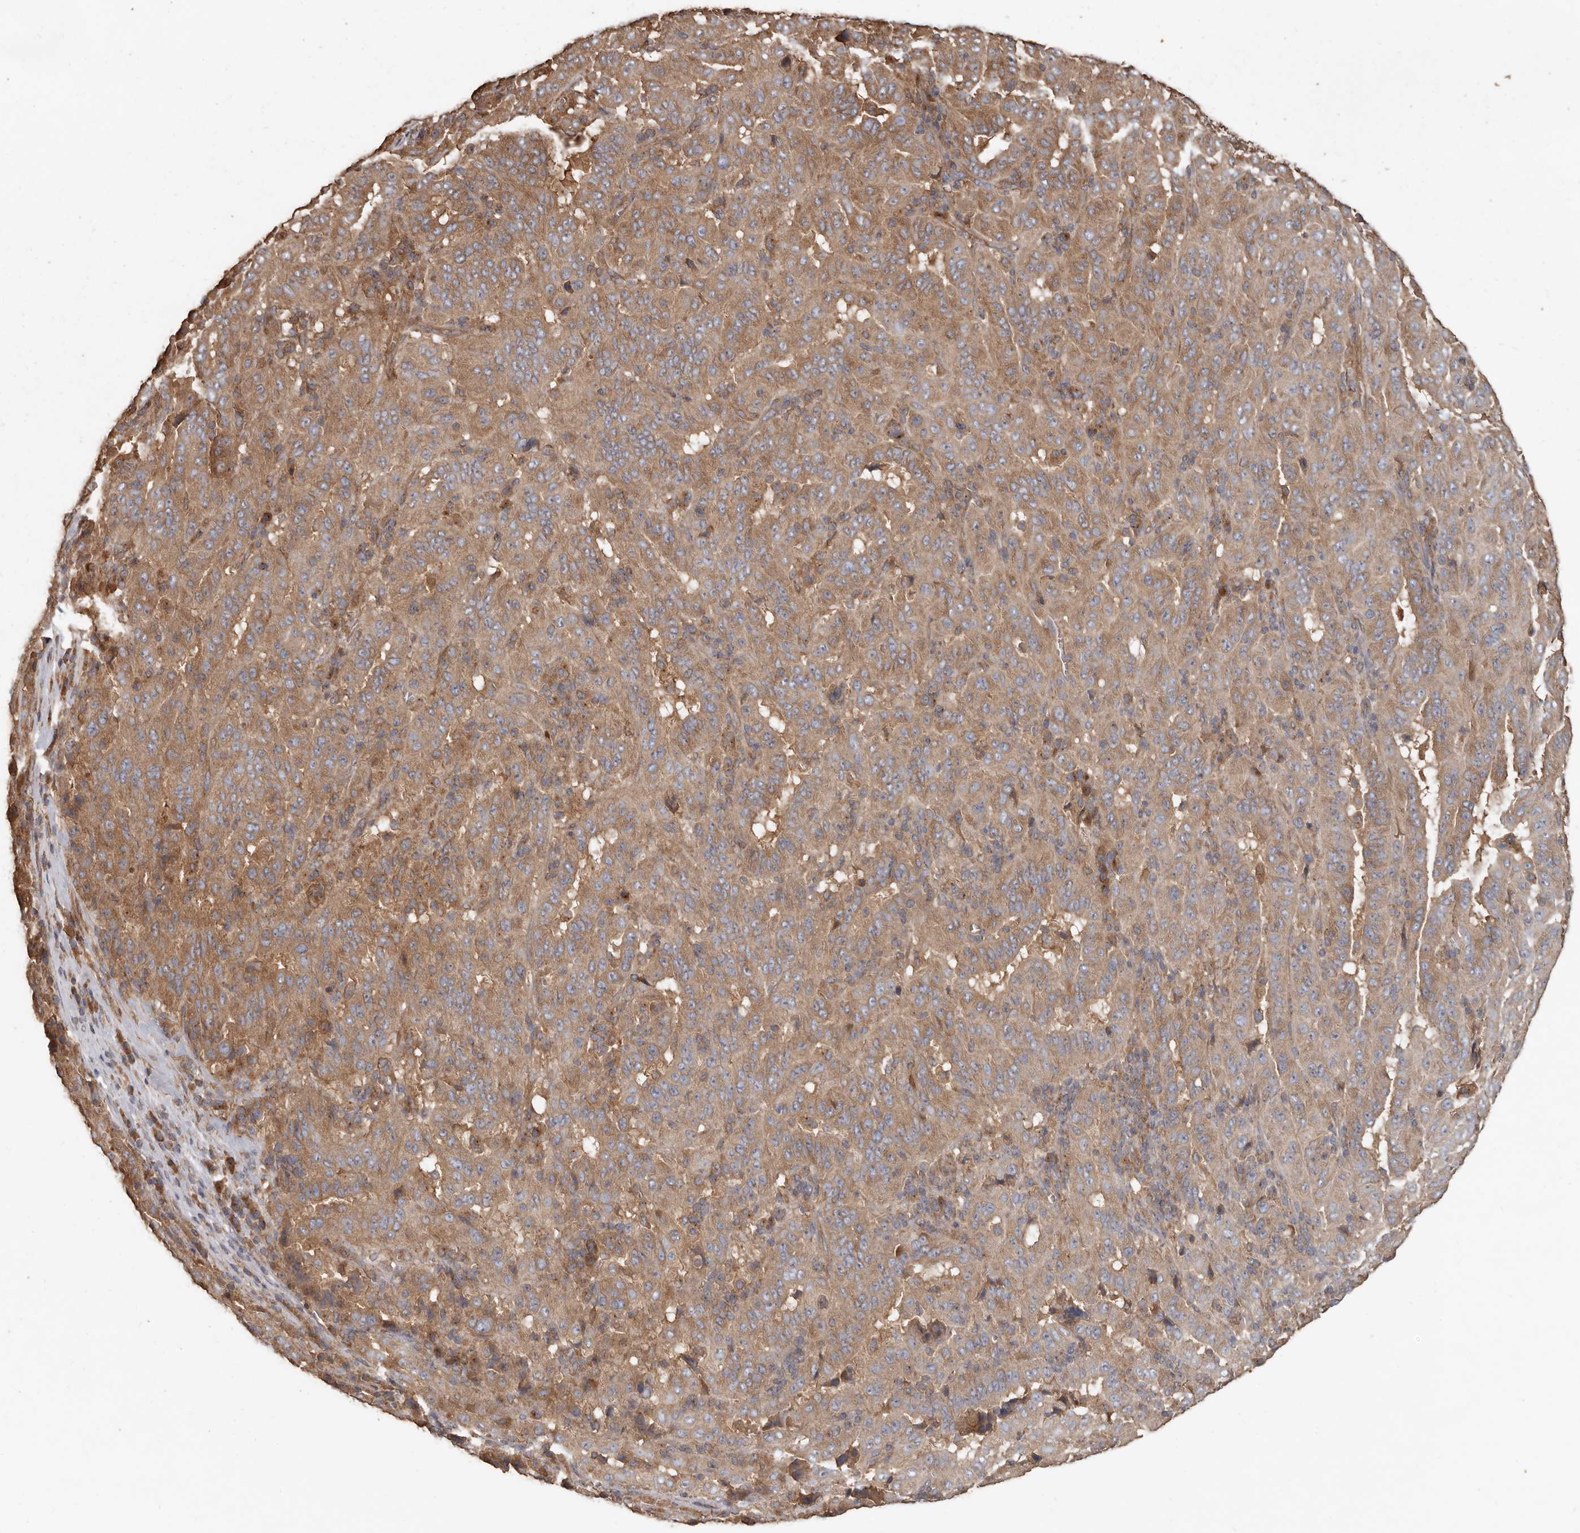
{"staining": {"intensity": "moderate", "quantity": ">75%", "location": "cytoplasmic/membranous"}, "tissue": "pancreatic cancer", "cell_type": "Tumor cells", "image_type": "cancer", "snomed": [{"axis": "morphology", "description": "Adenocarcinoma, NOS"}, {"axis": "topography", "description": "Pancreas"}], "caption": "IHC staining of pancreatic cancer (adenocarcinoma), which shows medium levels of moderate cytoplasmic/membranous positivity in approximately >75% of tumor cells indicating moderate cytoplasmic/membranous protein staining. The staining was performed using DAB (brown) for protein detection and nuclei were counterstained in hematoxylin (blue).", "gene": "FLCN", "patient": {"sex": "male", "age": 63}}